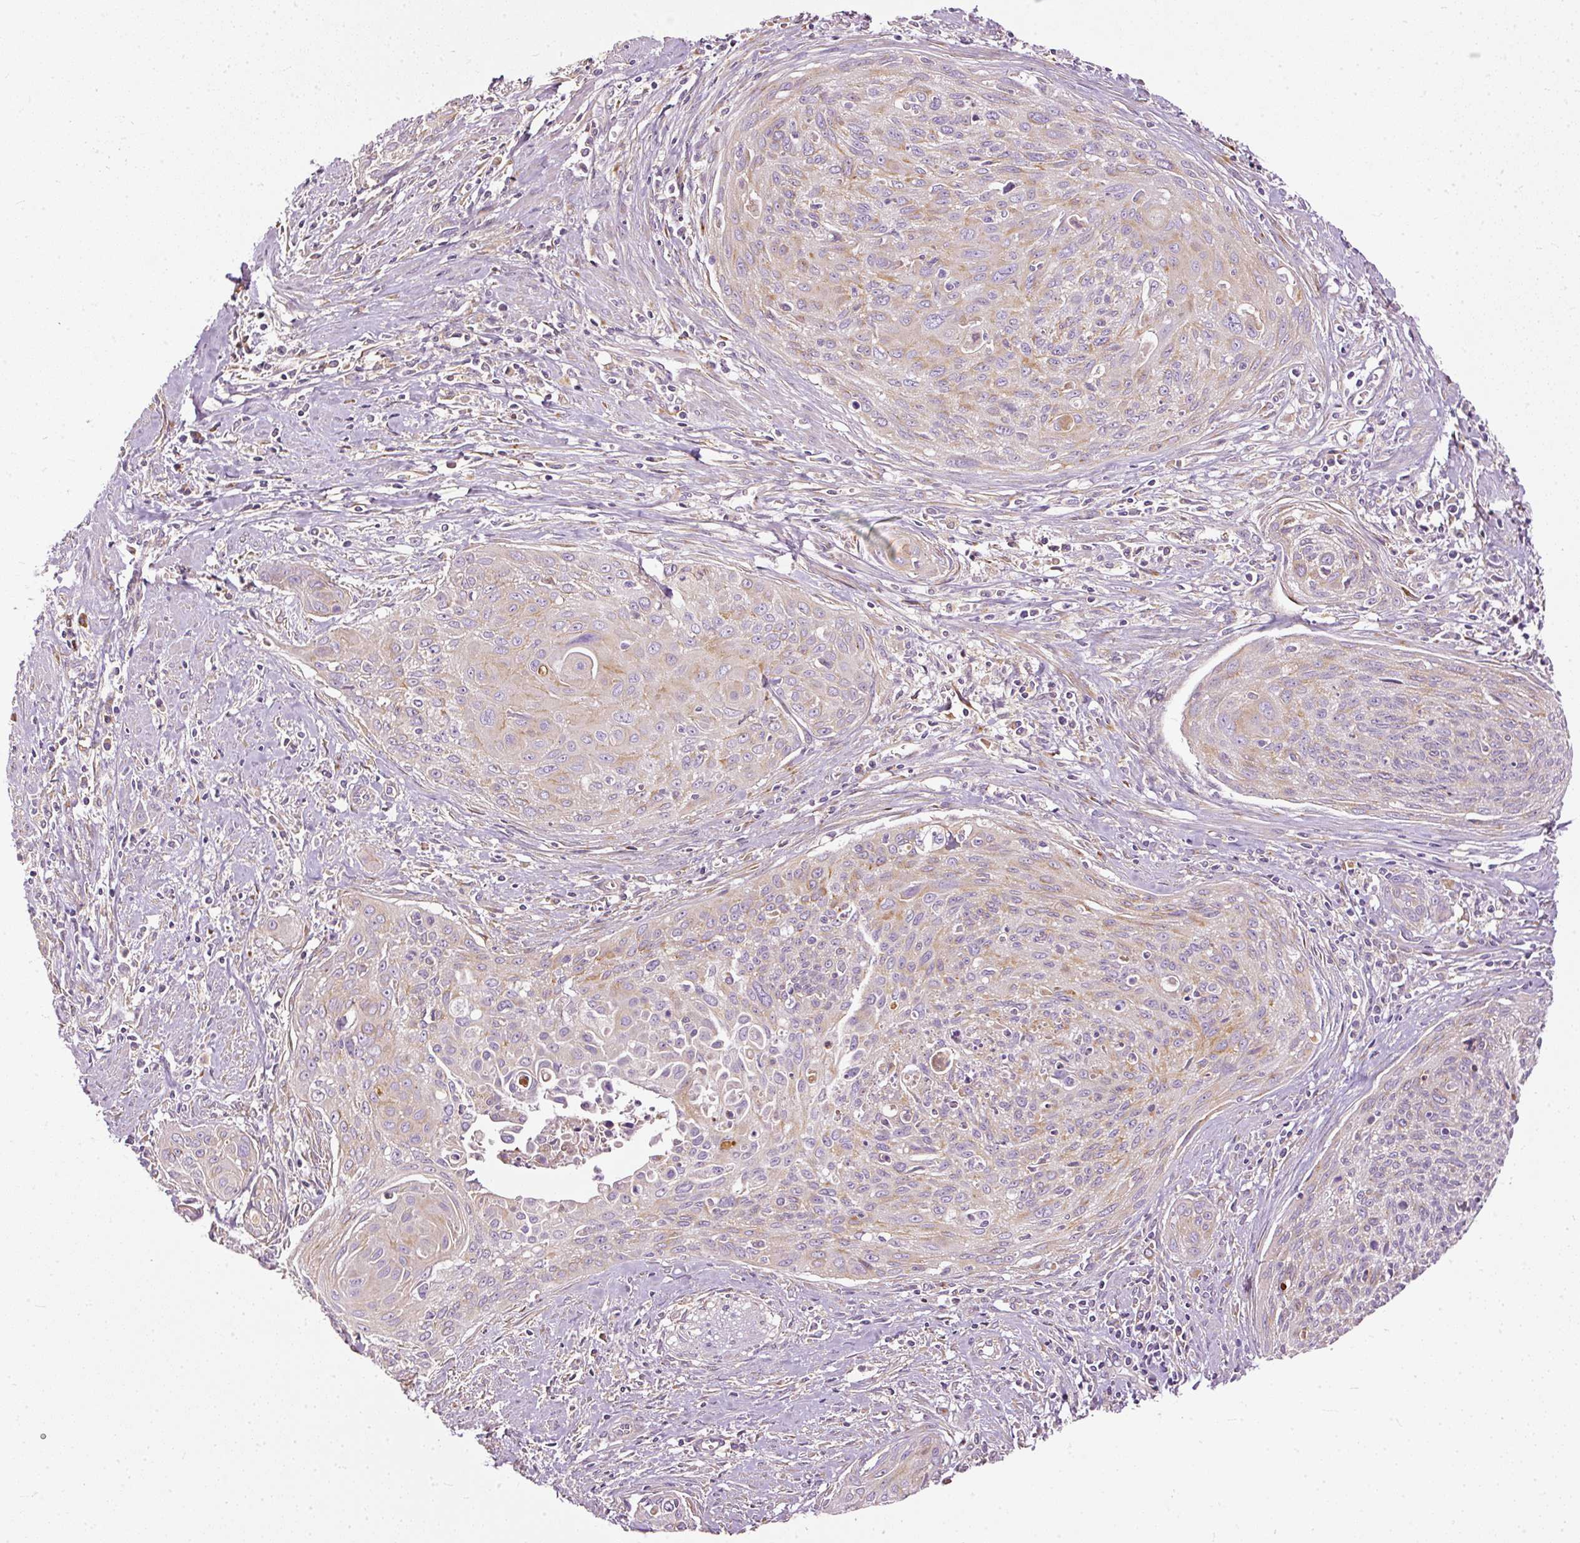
{"staining": {"intensity": "weak", "quantity": "25%-75%", "location": "cytoplasmic/membranous"}, "tissue": "cervical cancer", "cell_type": "Tumor cells", "image_type": "cancer", "snomed": [{"axis": "morphology", "description": "Squamous cell carcinoma, NOS"}, {"axis": "topography", "description": "Cervix"}], "caption": "Immunohistochemistry (IHC) of cervical cancer (squamous cell carcinoma) exhibits low levels of weak cytoplasmic/membranous positivity in approximately 25%-75% of tumor cells.", "gene": "PAQR9", "patient": {"sex": "female", "age": 55}}